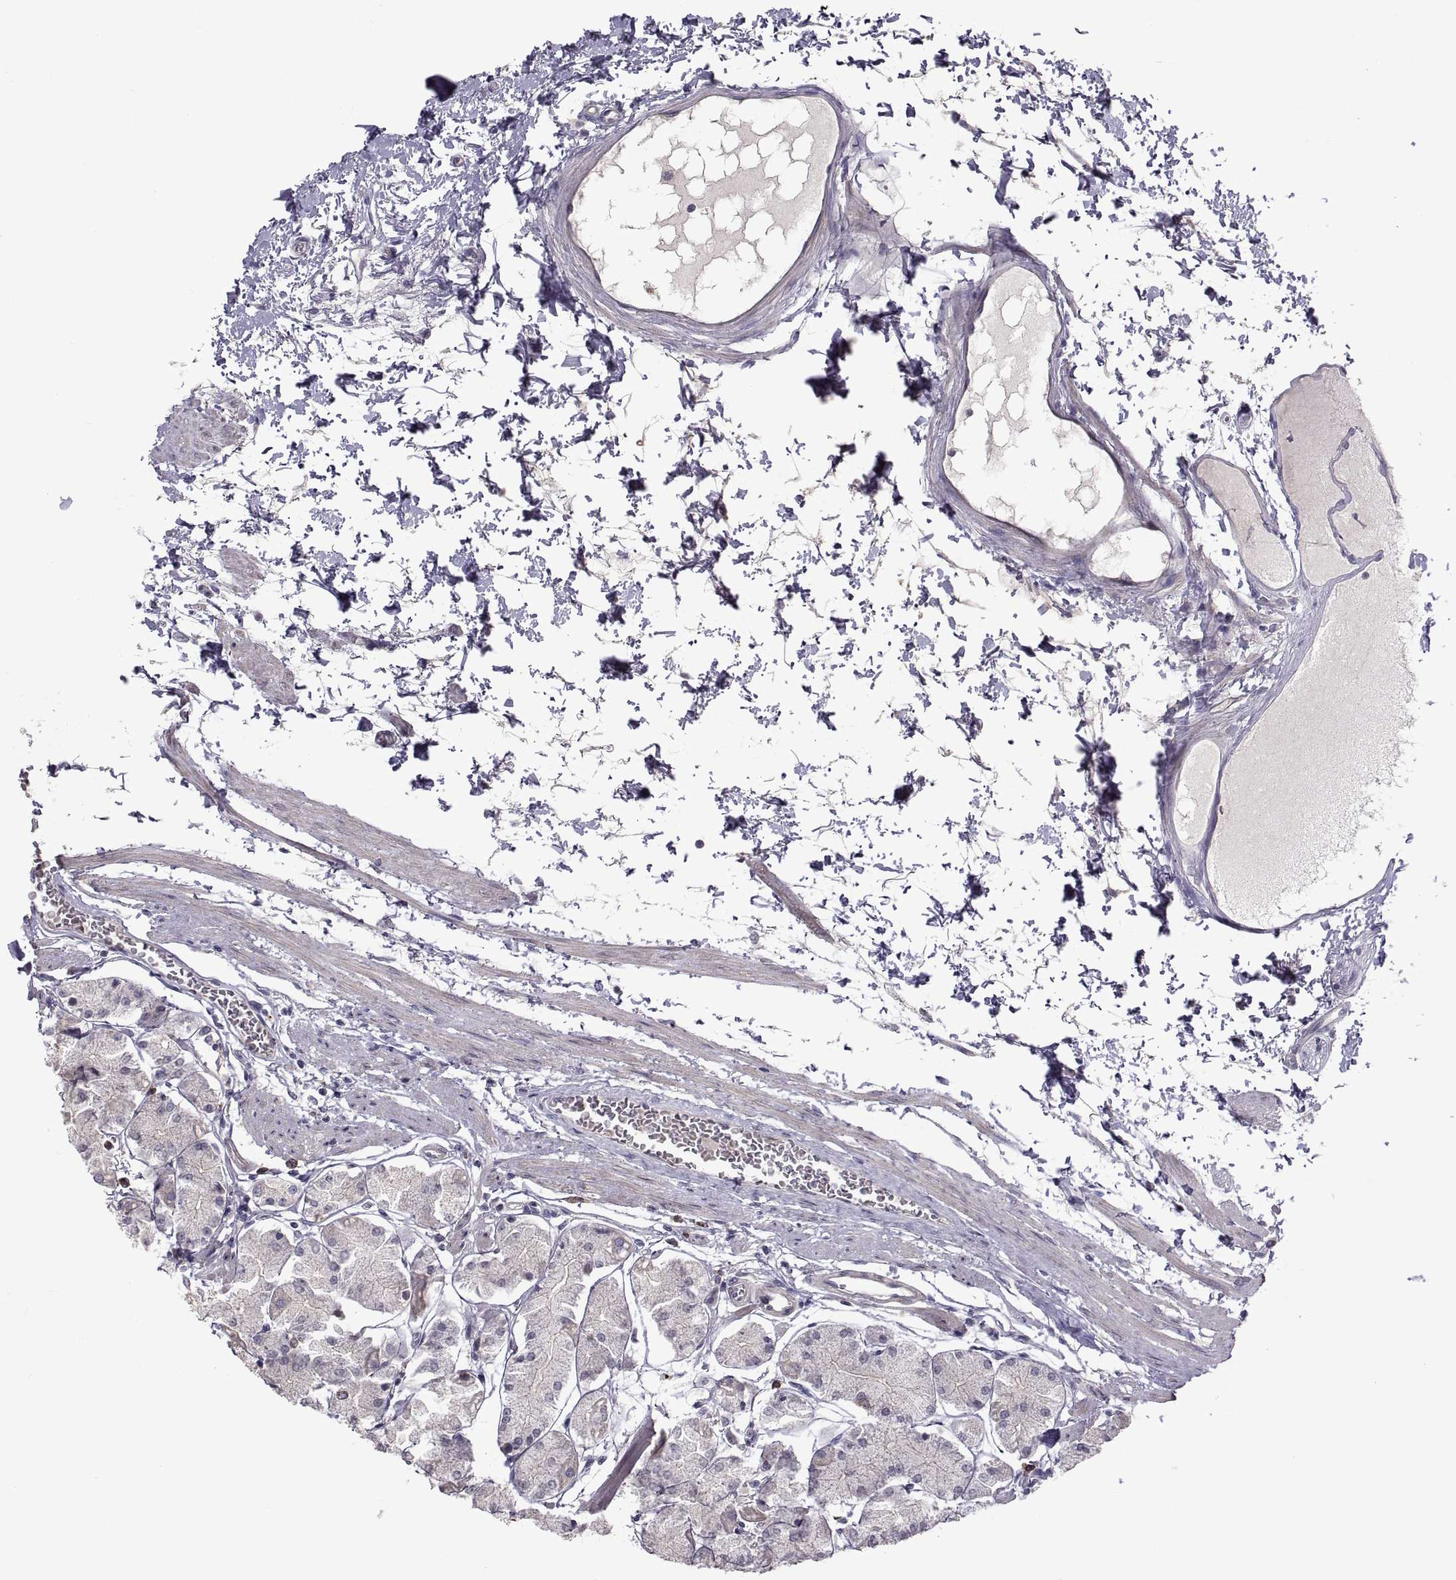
{"staining": {"intensity": "negative", "quantity": "none", "location": "none"}, "tissue": "stomach", "cell_type": "Glandular cells", "image_type": "normal", "snomed": [{"axis": "morphology", "description": "Normal tissue, NOS"}, {"axis": "topography", "description": "Stomach, upper"}], "caption": "Normal stomach was stained to show a protein in brown. There is no significant staining in glandular cells. (DAB immunohistochemistry (IHC) with hematoxylin counter stain).", "gene": "NPTX2", "patient": {"sex": "male", "age": 60}}